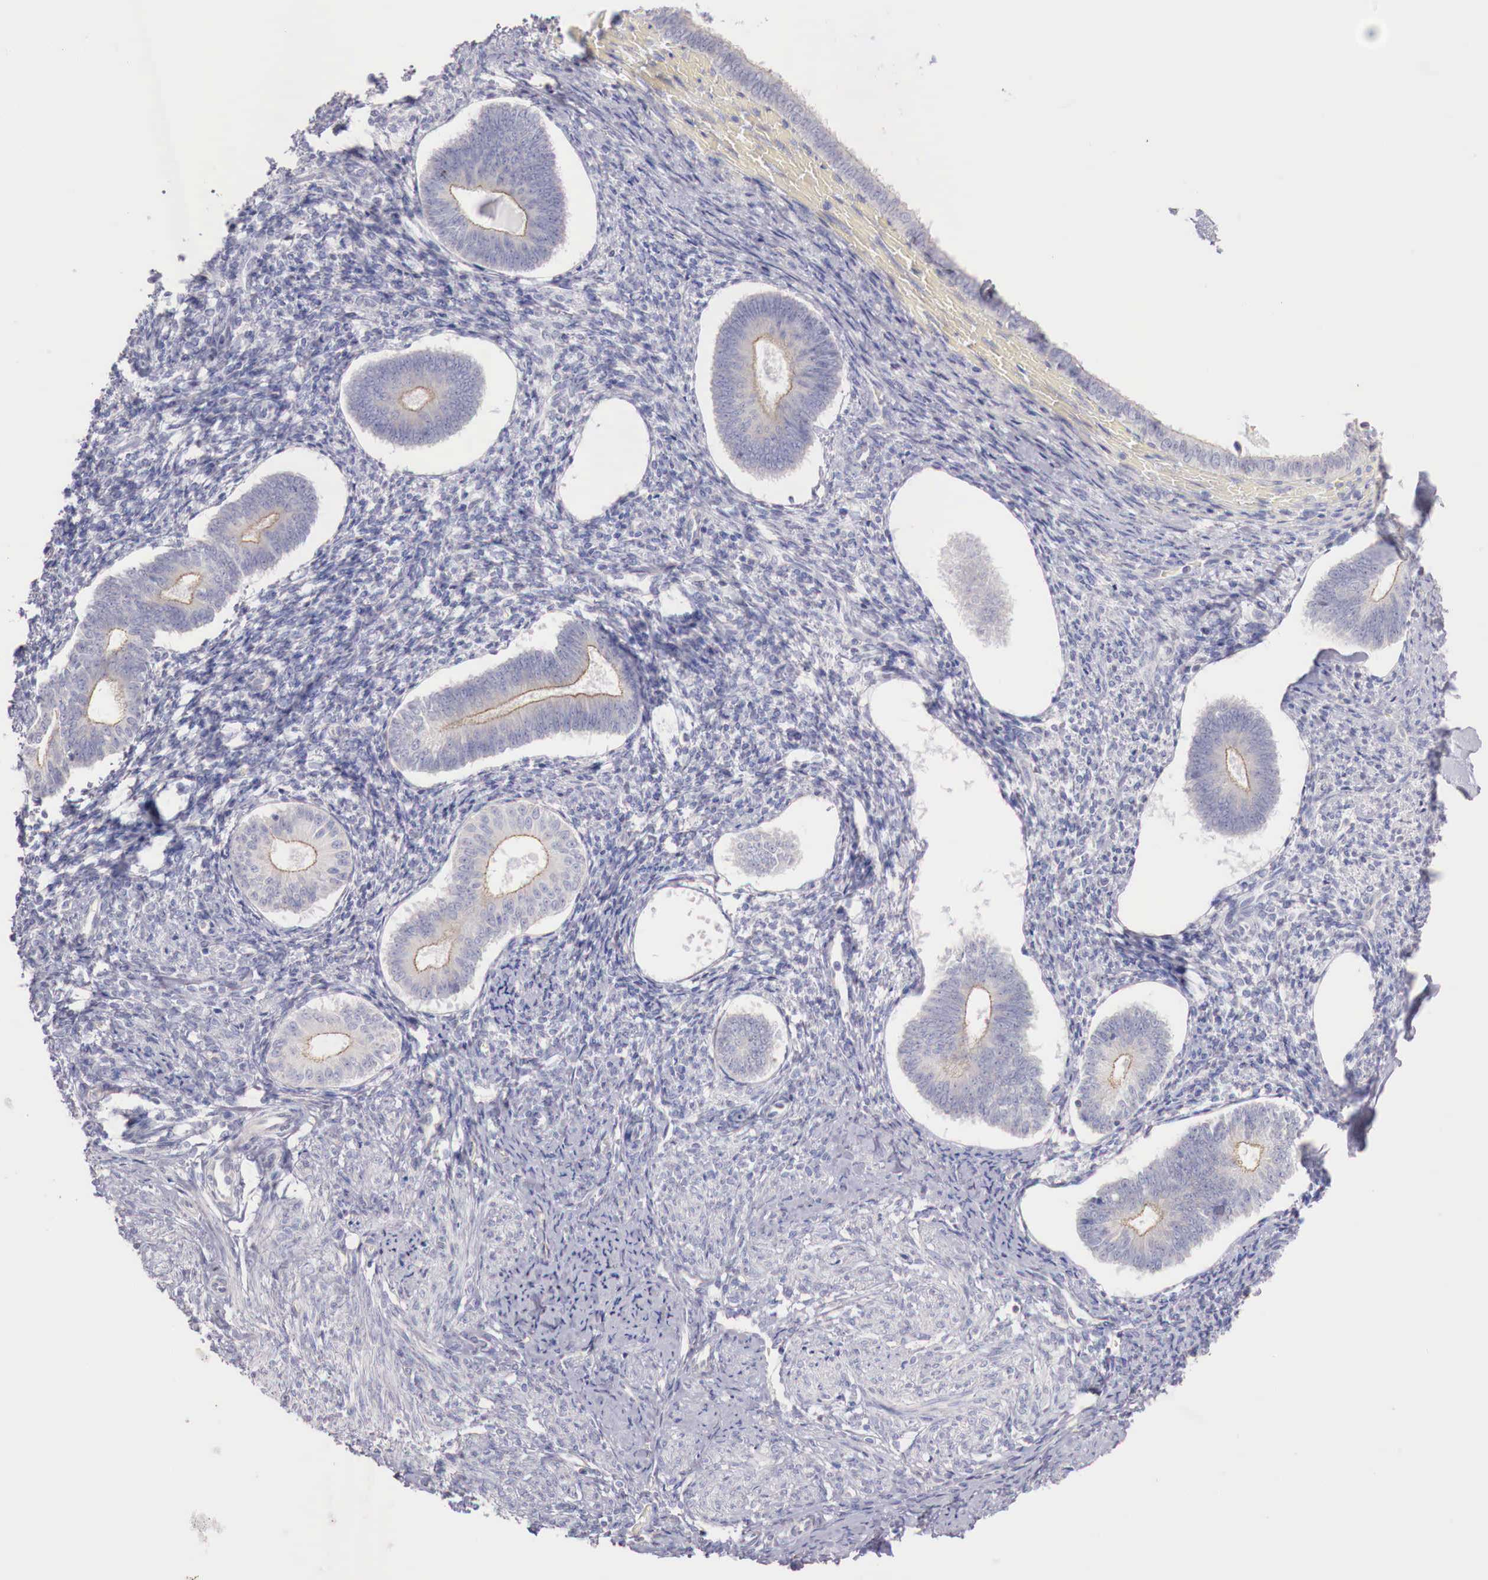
{"staining": {"intensity": "negative", "quantity": "none", "location": "none"}, "tissue": "endometrium", "cell_type": "Cells in endometrial stroma", "image_type": "normal", "snomed": [{"axis": "morphology", "description": "Normal tissue, NOS"}, {"axis": "topography", "description": "Endometrium"}], "caption": "IHC micrograph of benign endometrium stained for a protein (brown), which shows no expression in cells in endometrial stroma. Brightfield microscopy of immunohistochemistry stained with DAB (brown) and hematoxylin (blue), captured at high magnification.", "gene": "TRIM13", "patient": {"sex": "female", "age": 82}}